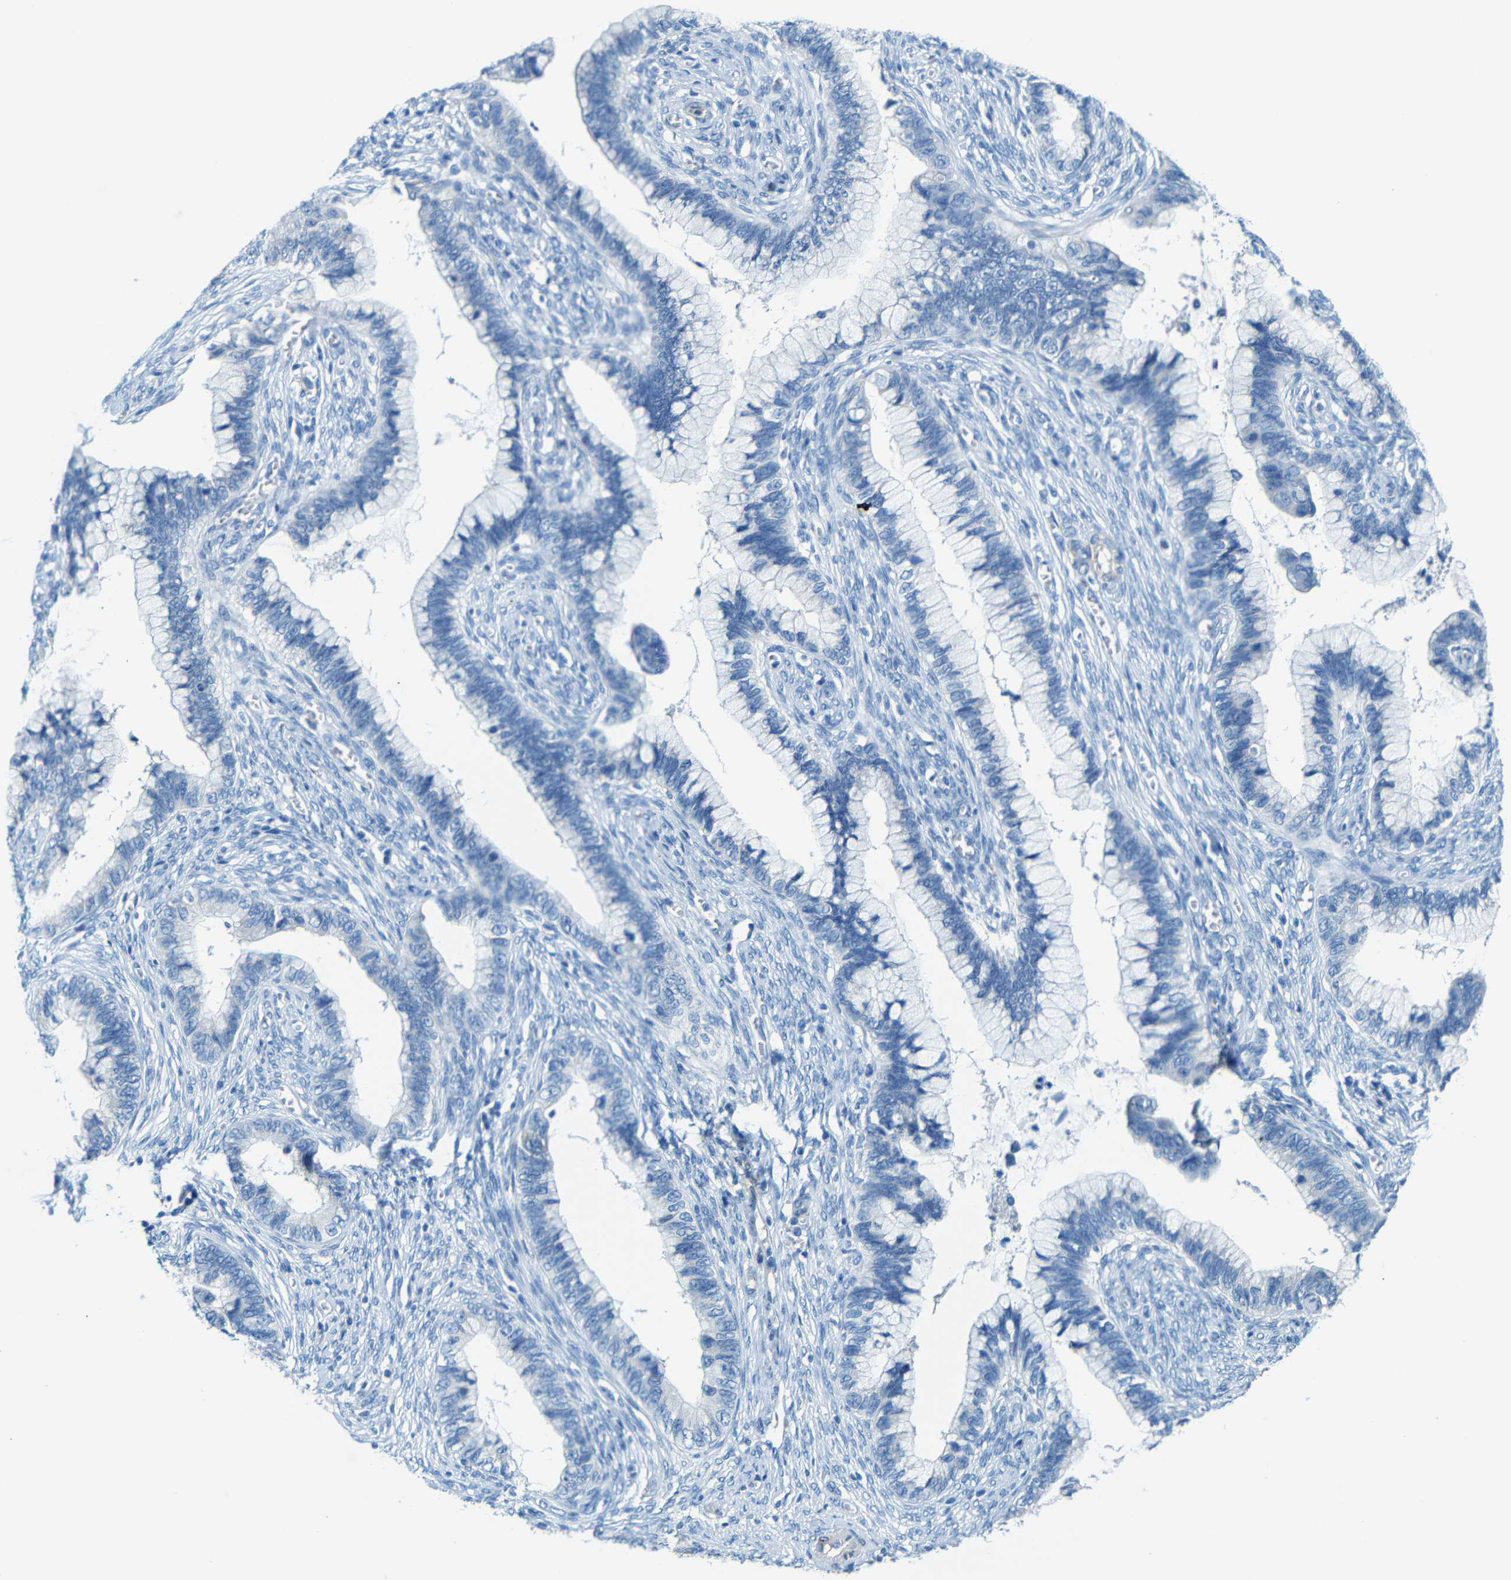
{"staining": {"intensity": "negative", "quantity": "none", "location": "none"}, "tissue": "cervical cancer", "cell_type": "Tumor cells", "image_type": "cancer", "snomed": [{"axis": "morphology", "description": "Adenocarcinoma, NOS"}, {"axis": "topography", "description": "Cervix"}], "caption": "Adenocarcinoma (cervical) stained for a protein using immunohistochemistry (IHC) shows no positivity tumor cells.", "gene": "MAP2", "patient": {"sex": "female", "age": 44}}